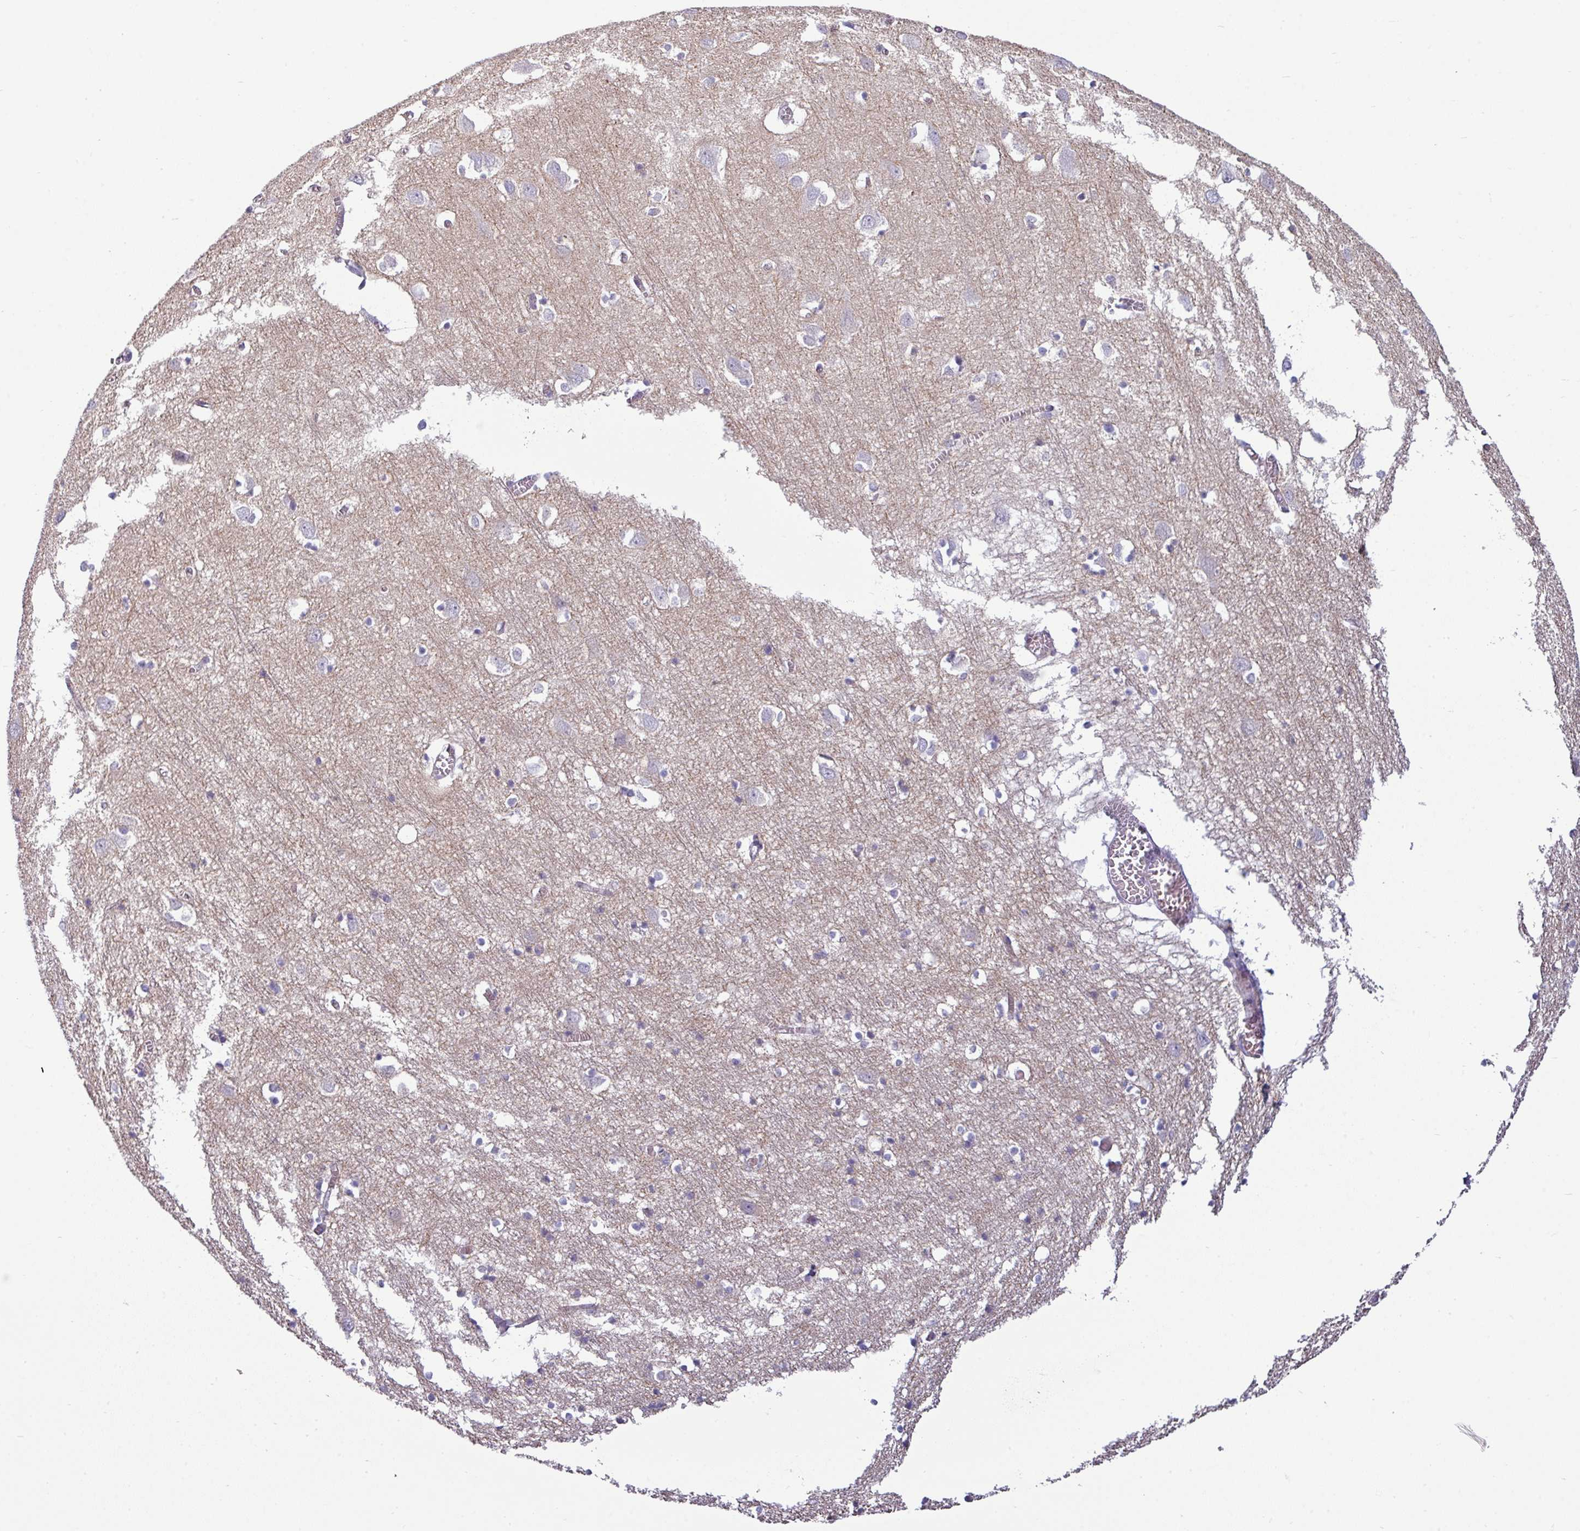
{"staining": {"intensity": "negative", "quantity": "none", "location": "none"}, "tissue": "cerebral cortex", "cell_type": "Endothelial cells", "image_type": "normal", "snomed": [{"axis": "morphology", "description": "Normal tissue, NOS"}, {"axis": "topography", "description": "Cerebral cortex"}], "caption": "DAB immunohistochemical staining of normal human cerebral cortex demonstrates no significant positivity in endothelial cells. Brightfield microscopy of IHC stained with DAB (3,3'-diaminobenzidine) (brown) and hematoxylin (blue), captured at high magnification.", "gene": "ACAP3", "patient": {"sex": "male", "age": 70}}